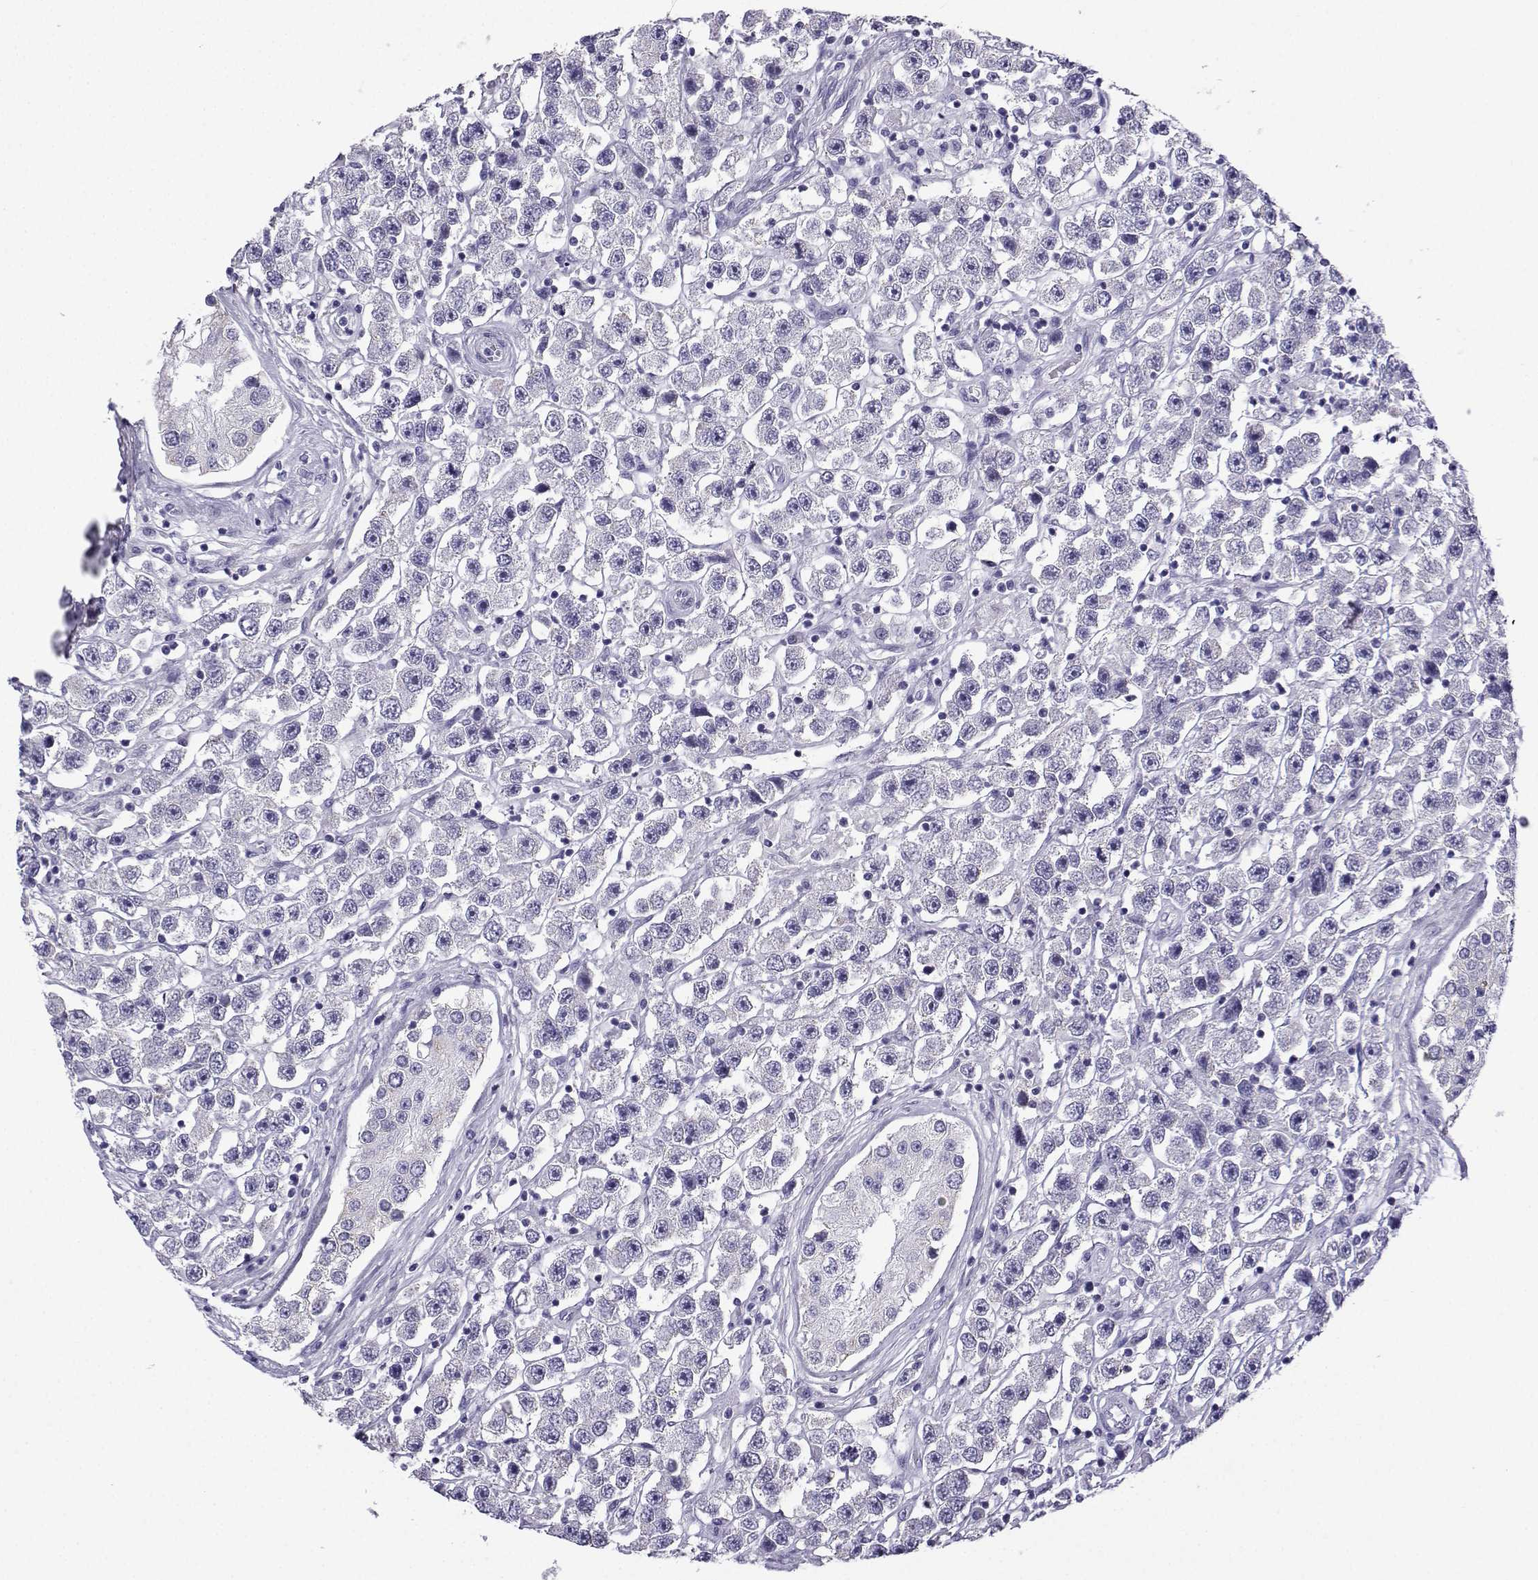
{"staining": {"intensity": "negative", "quantity": "none", "location": "none"}, "tissue": "testis cancer", "cell_type": "Tumor cells", "image_type": "cancer", "snomed": [{"axis": "morphology", "description": "Seminoma, NOS"}, {"axis": "topography", "description": "Testis"}], "caption": "Testis cancer was stained to show a protein in brown. There is no significant staining in tumor cells.", "gene": "ACRBP", "patient": {"sex": "male", "age": 45}}